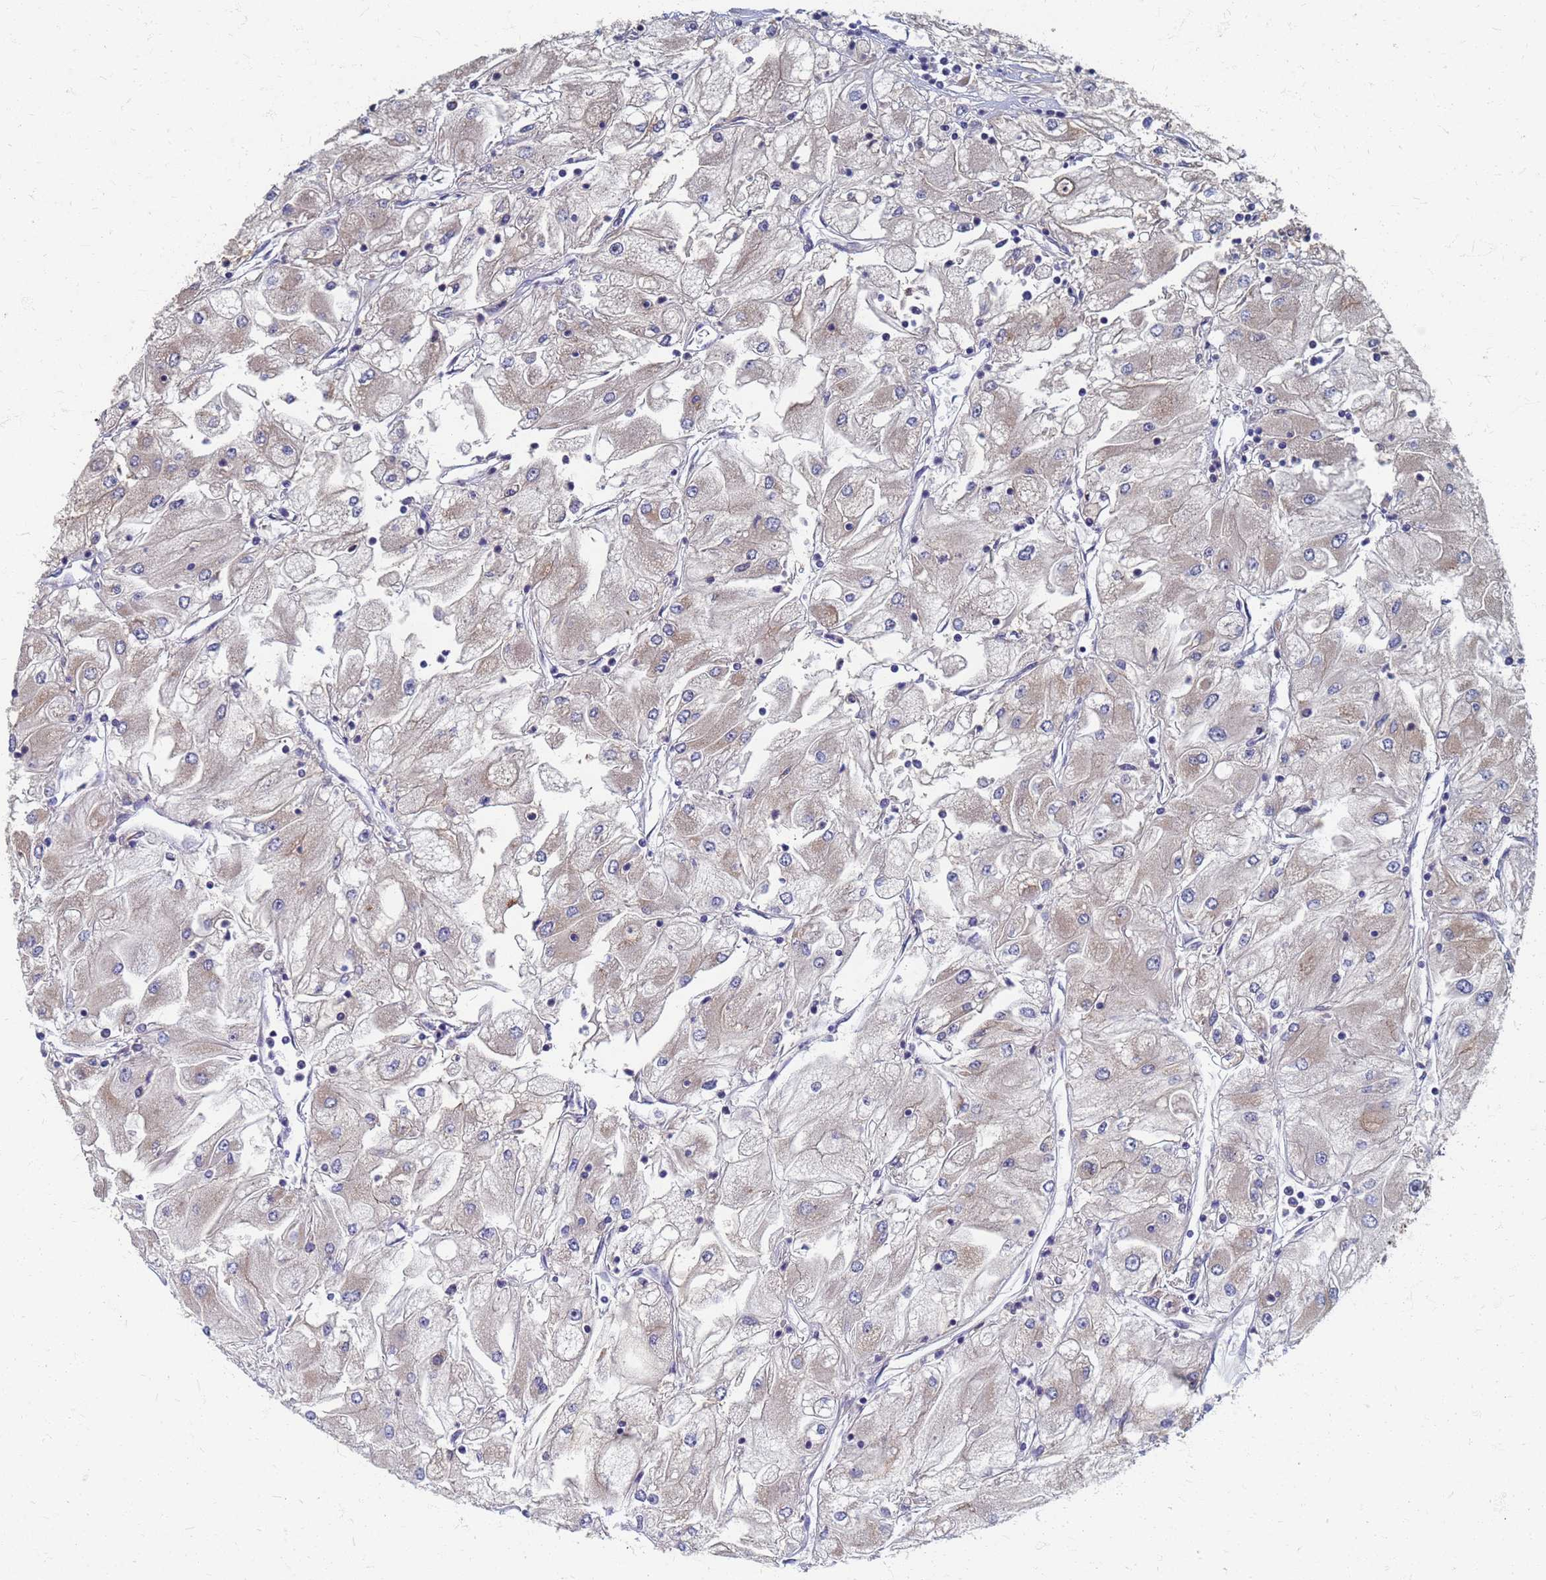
{"staining": {"intensity": "weak", "quantity": "<25%", "location": "cytoplasmic/membranous"}, "tissue": "renal cancer", "cell_type": "Tumor cells", "image_type": "cancer", "snomed": [{"axis": "morphology", "description": "Adenocarcinoma, NOS"}, {"axis": "topography", "description": "Kidney"}], "caption": "IHC histopathology image of human renal adenocarcinoma stained for a protein (brown), which reveals no positivity in tumor cells.", "gene": "ATPAF1", "patient": {"sex": "male", "age": 80}}